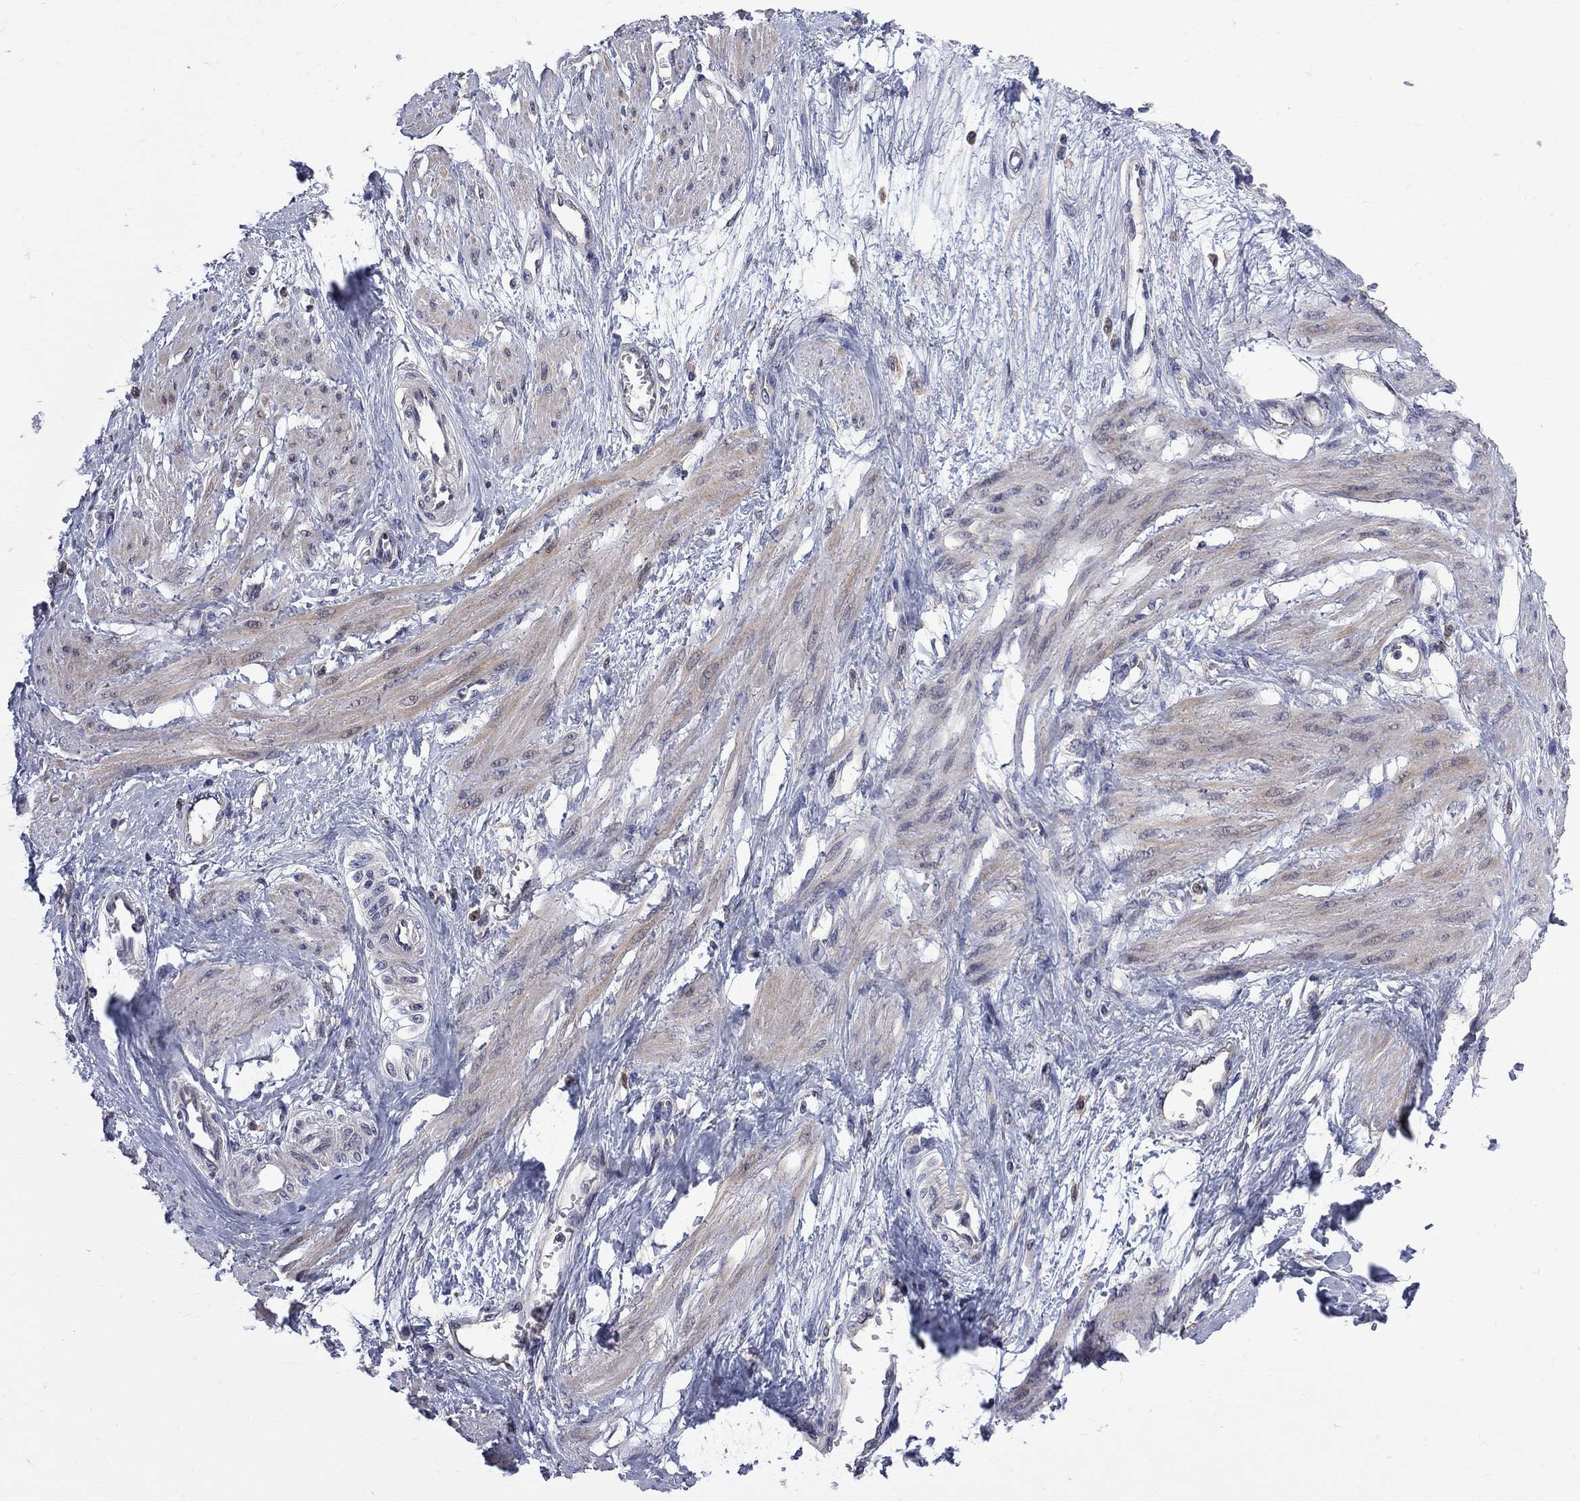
{"staining": {"intensity": "weak", "quantity": "25%-75%", "location": "cytoplasmic/membranous"}, "tissue": "smooth muscle", "cell_type": "Smooth muscle cells", "image_type": "normal", "snomed": [{"axis": "morphology", "description": "Normal tissue, NOS"}, {"axis": "topography", "description": "Smooth muscle"}, {"axis": "topography", "description": "Uterus"}], "caption": "High-power microscopy captured an IHC photomicrograph of normal smooth muscle, revealing weak cytoplasmic/membranous staining in approximately 25%-75% of smooth muscle cells.", "gene": "CNOT11", "patient": {"sex": "female", "age": 39}}